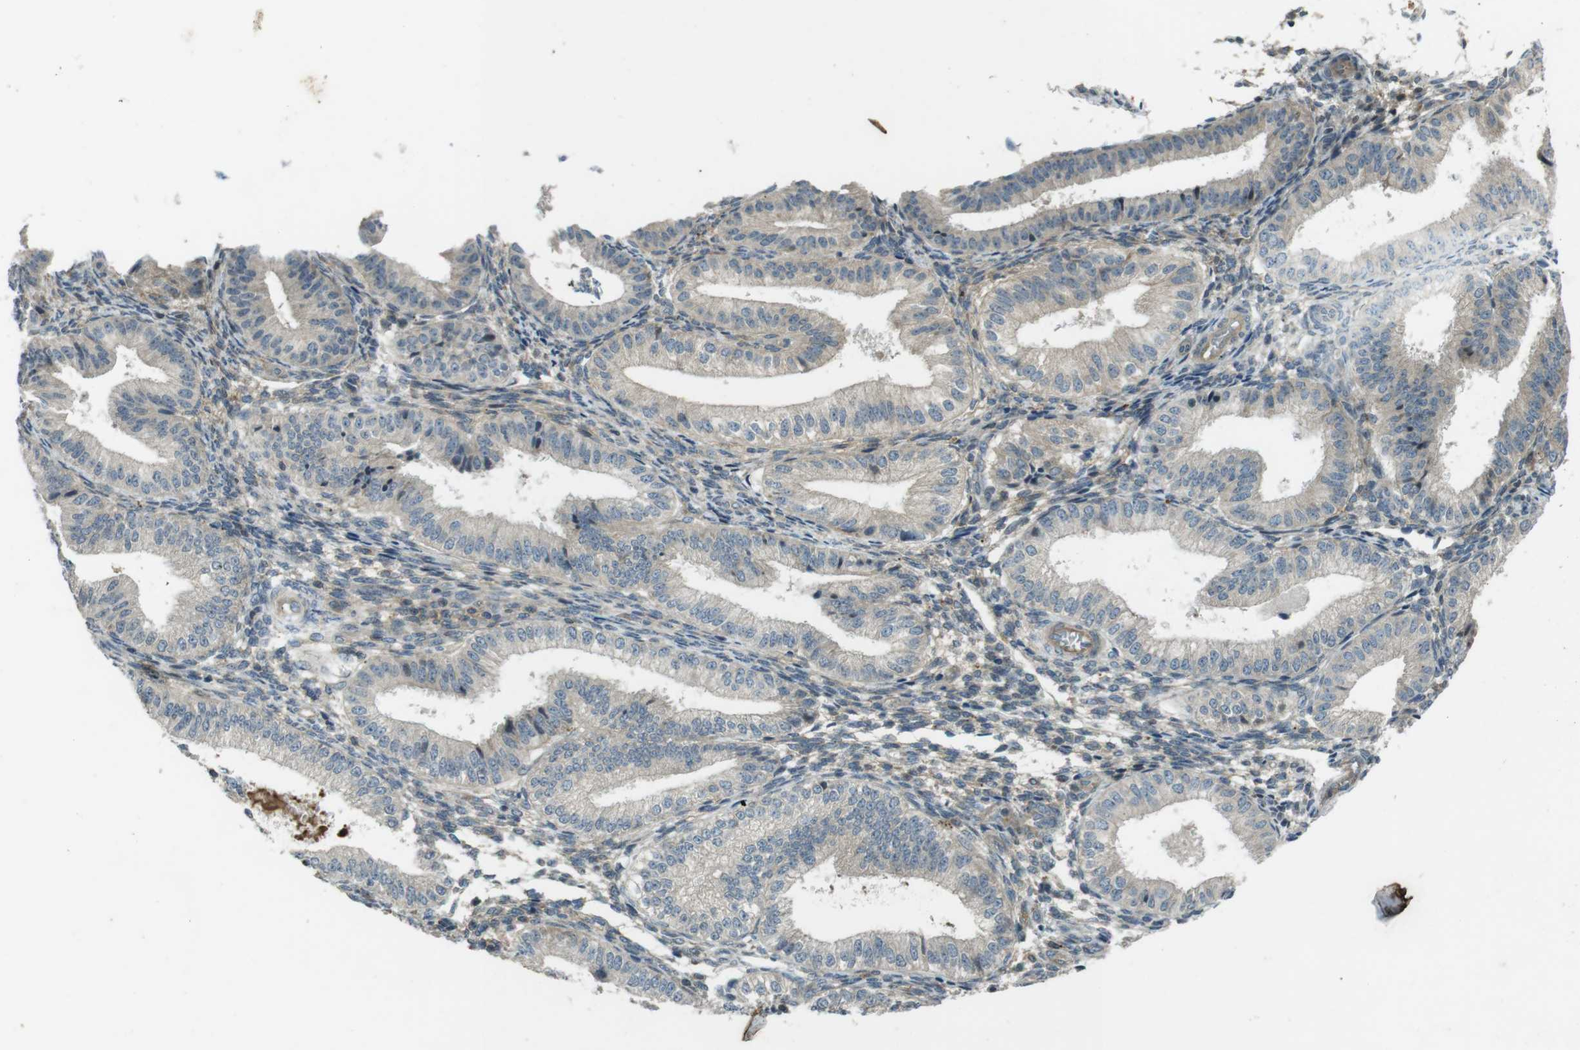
{"staining": {"intensity": "negative", "quantity": "none", "location": "none"}, "tissue": "endometrium", "cell_type": "Cells in endometrial stroma", "image_type": "normal", "snomed": [{"axis": "morphology", "description": "Normal tissue, NOS"}, {"axis": "topography", "description": "Endometrium"}], "caption": "The histopathology image exhibits no significant staining in cells in endometrial stroma of endometrium. (Immunohistochemistry (ihc), brightfield microscopy, high magnification).", "gene": "ZYX", "patient": {"sex": "female", "age": 39}}